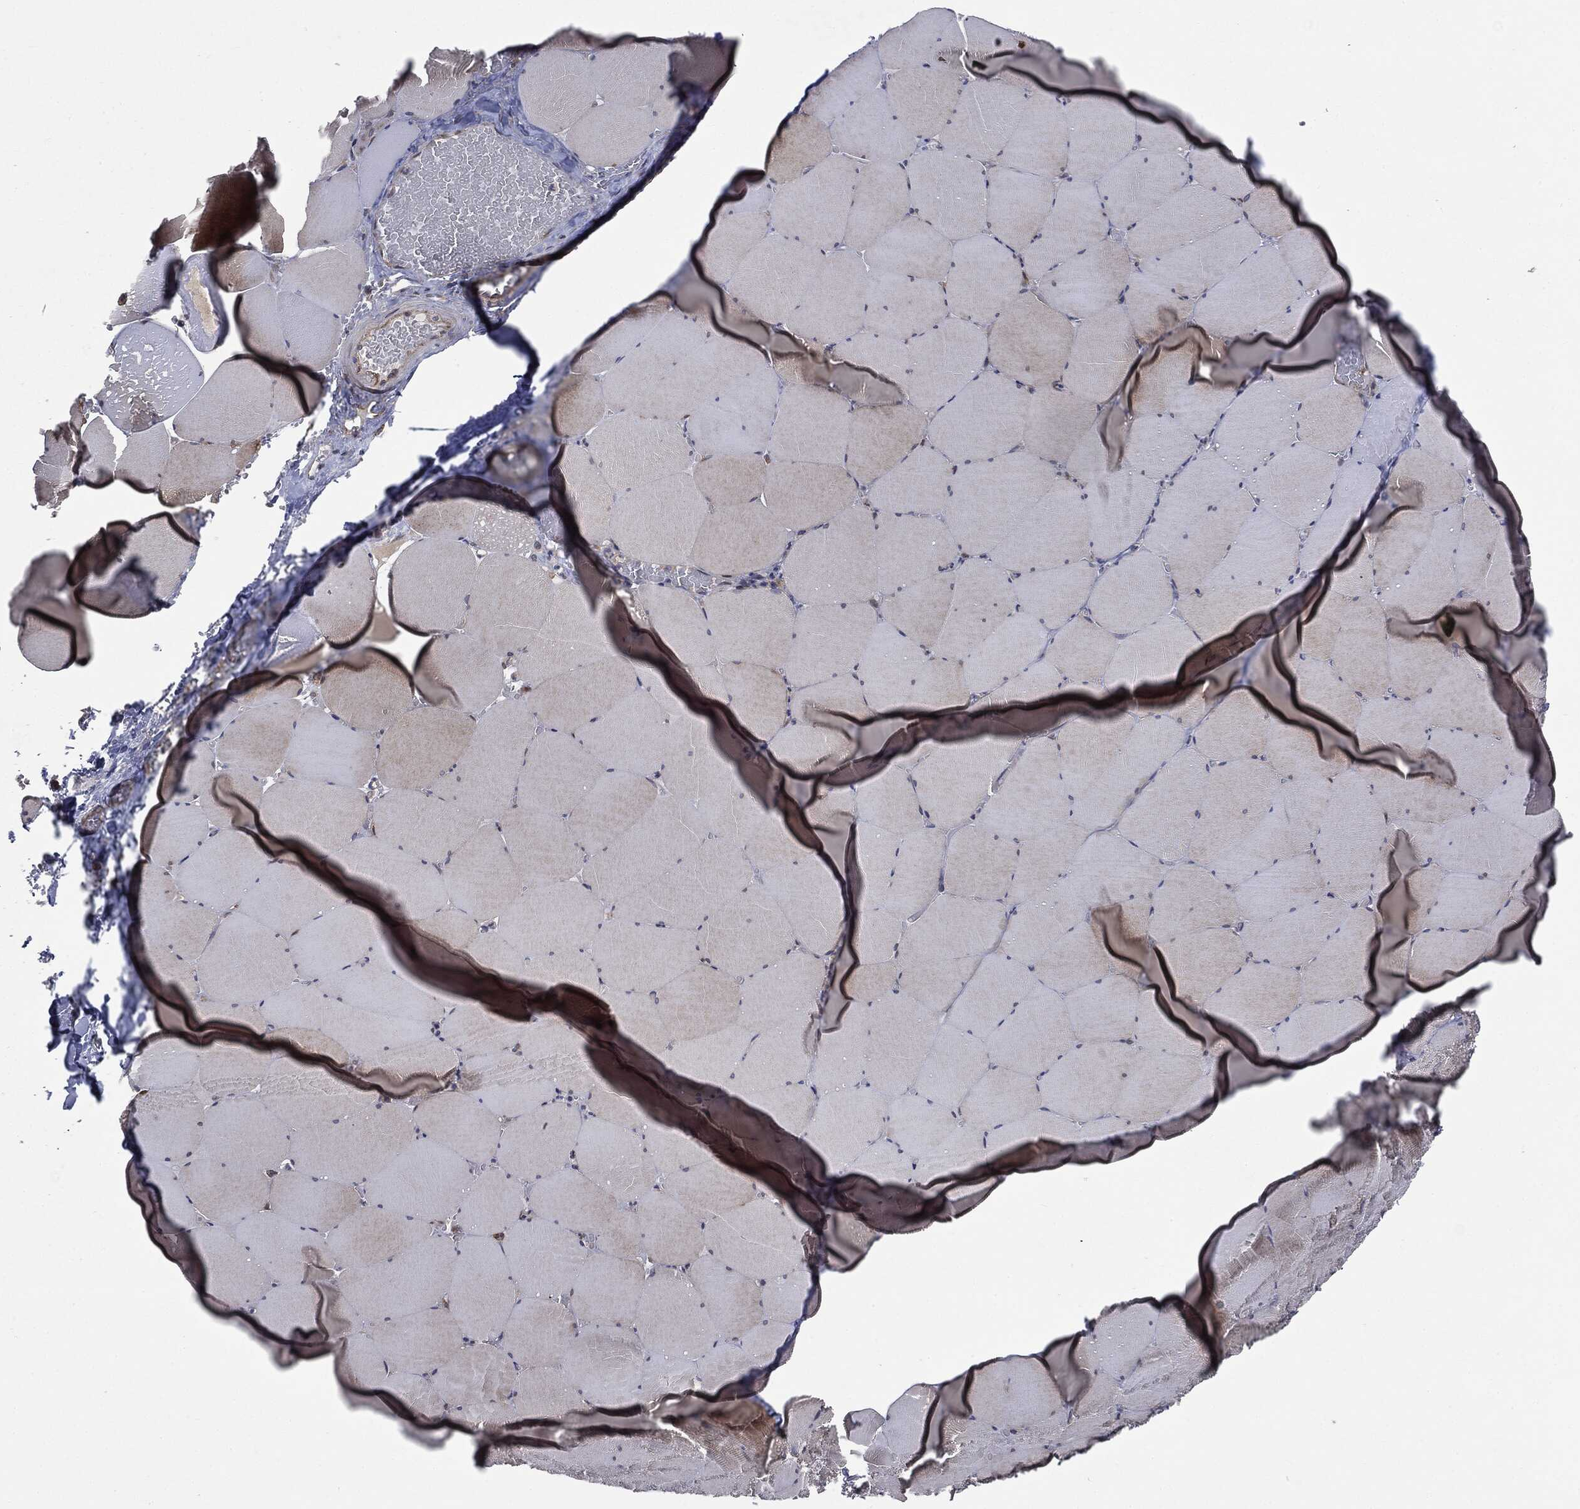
{"staining": {"intensity": "weak", "quantity": "25%-75%", "location": "cytoplasmic/membranous"}, "tissue": "skeletal muscle", "cell_type": "Myocytes", "image_type": "normal", "snomed": [{"axis": "morphology", "description": "Normal tissue, NOS"}, {"axis": "morphology", "description": "Malignant melanoma, Metastatic site"}, {"axis": "topography", "description": "Skeletal muscle"}], "caption": "DAB (3,3'-diaminobenzidine) immunohistochemical staining of unremarkable human skeletal muscle displays weak cytoplasmic/membranous protein positivity in approximately 25%-75% of myocytes.", "gene": "EPS15L1", "patient": {"sex": "male", "age": 50}}